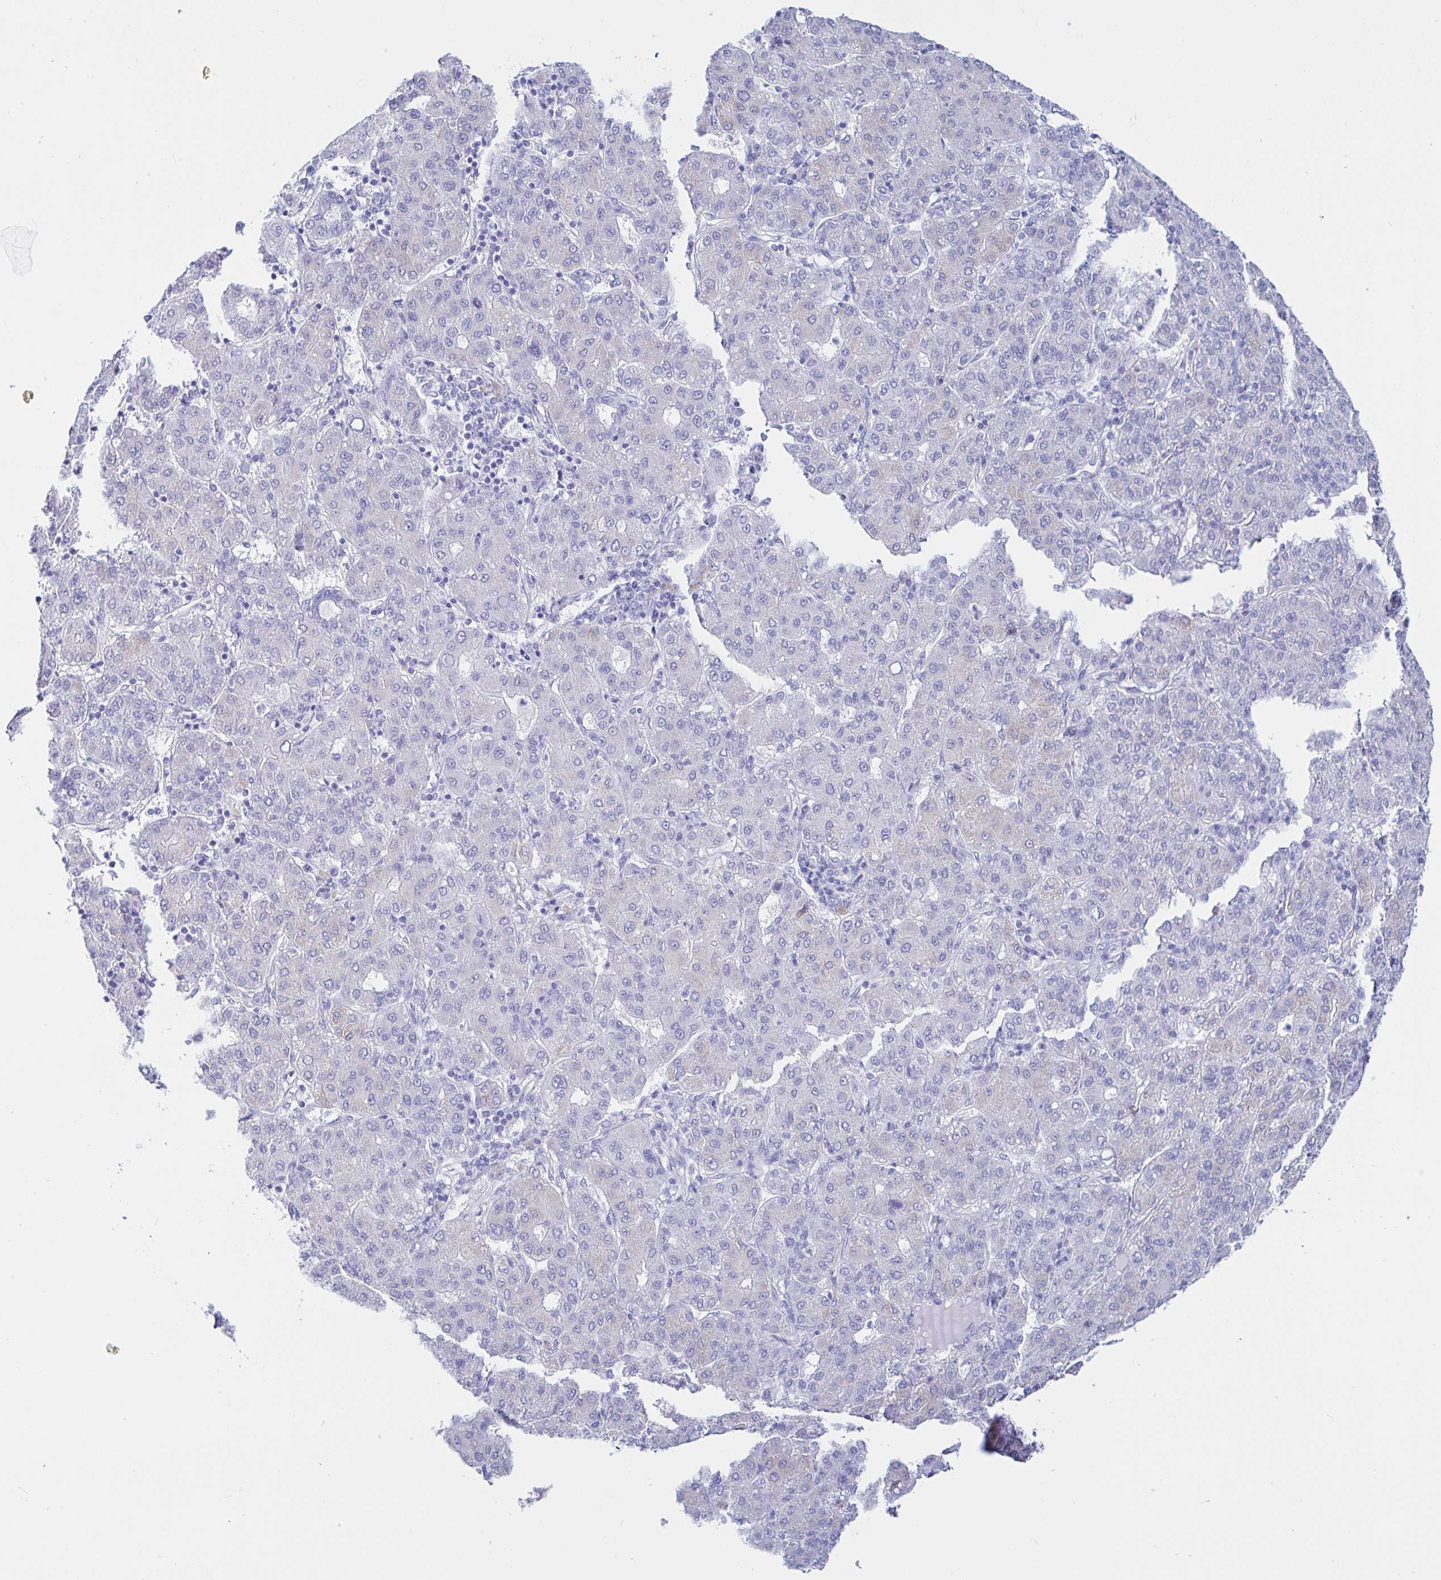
{"staining": {"intensity": "negative", "quantity": "none", "location": "none"}, "tissue": "liver cancer", "cell_type": "Tumor cells", "image_type": "cancer", "snomed": [{"axis": "morphology", "description": "Carcinoma, Hepatocellular, NOS"}, {"axis": "topography", "description": "Liver"}], "caption": "Liver cancer (hepatocellular carcinoma) was stained to show a protein in brown. There is no significant positivity in tumor cells.", "gene": "KCNH6", "patient": {"sex": "male", "age": 65}}